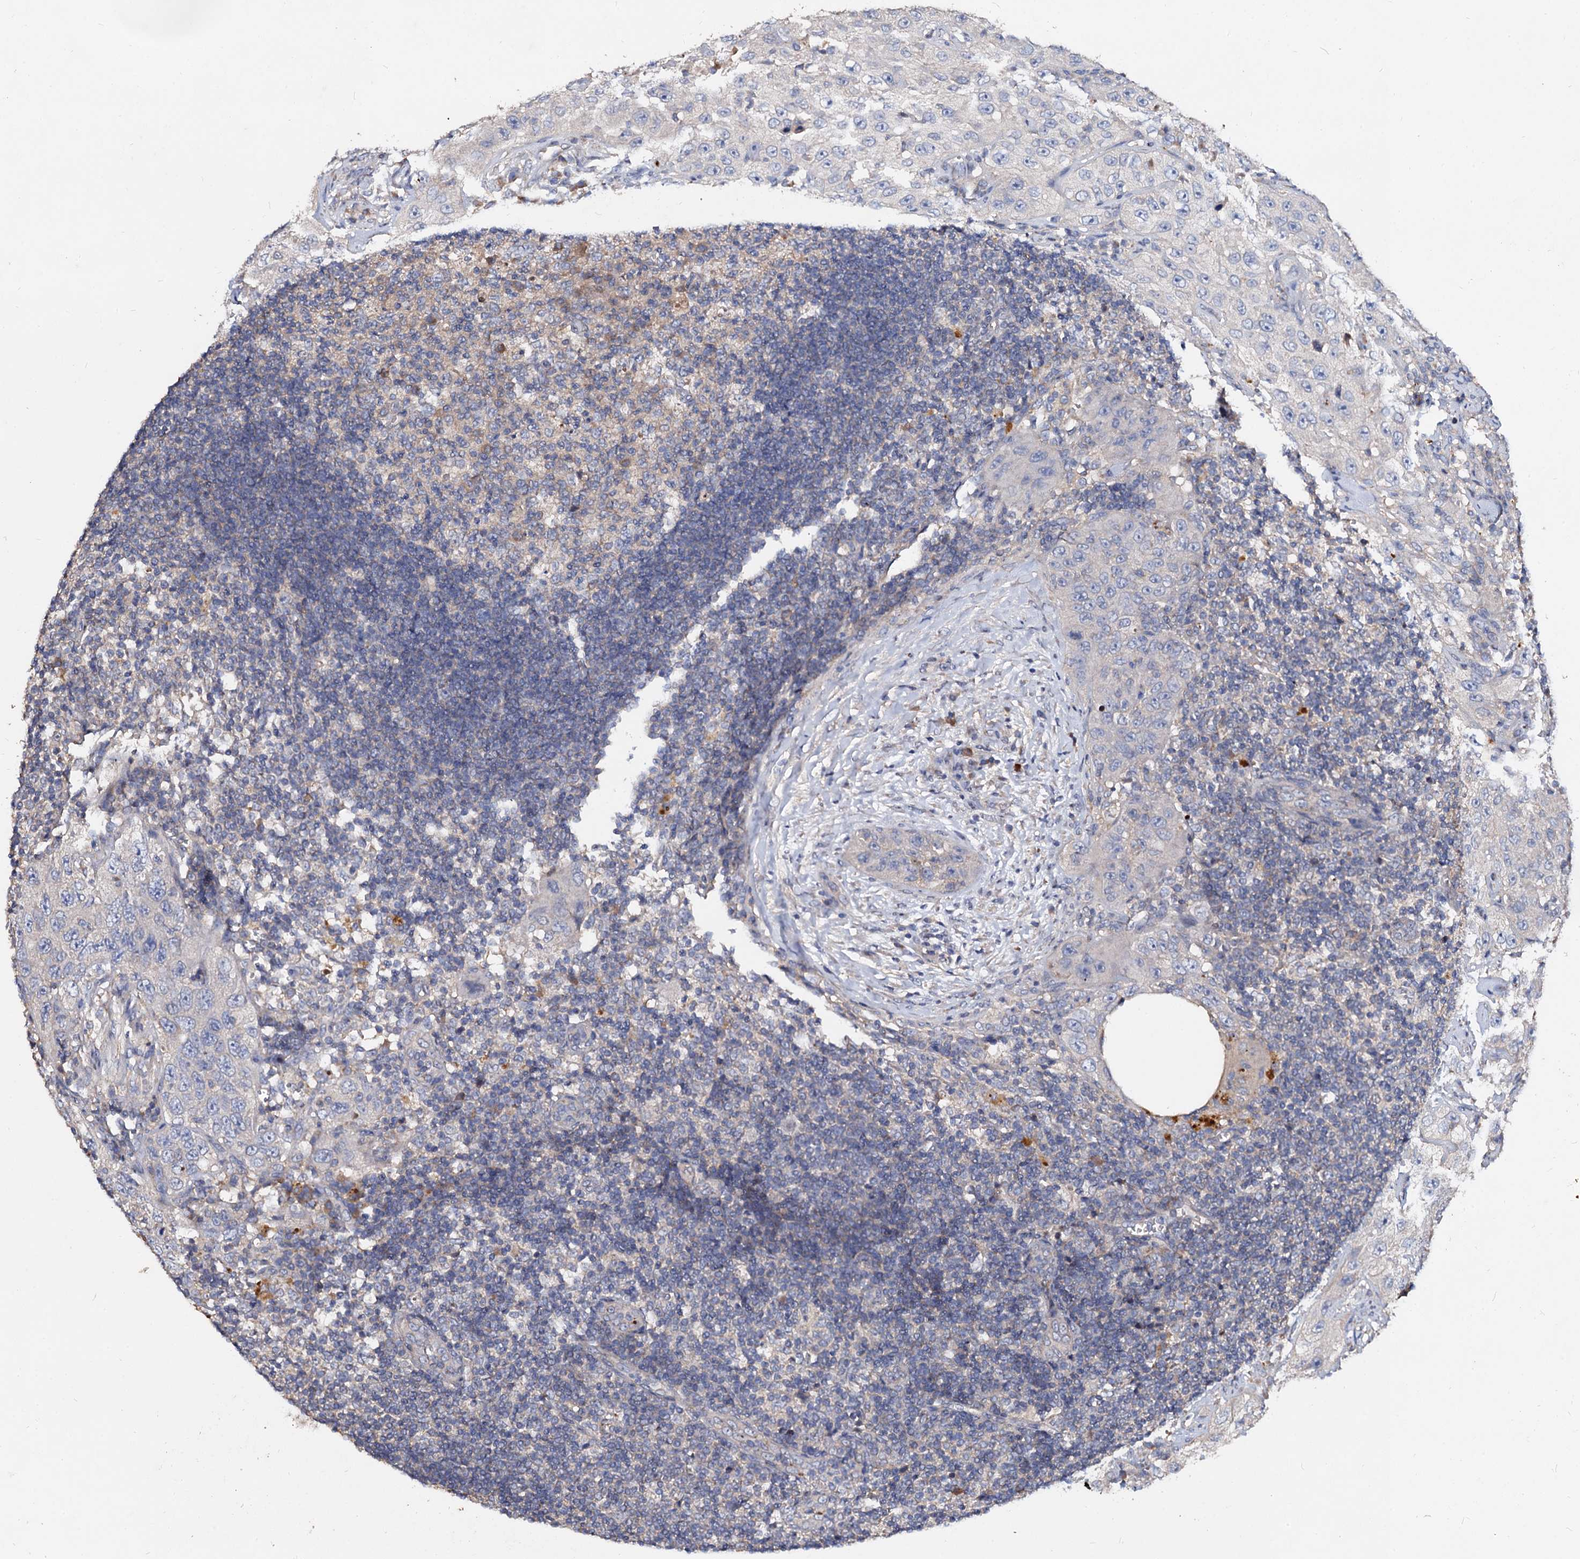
{"staining": {"intensity": "weak", "quantity": "<25%", "location": "cytoplasmic/membranous"}, "tissue": "lymph node", "cell_type": "Germinal center cells", "image_type": "normal", "snomed": [{"axis": "morphology", "description": "Normal tissue, NOS"}, {"axis": "morphology", "description": "Squamous cell carcinoma, metastatic, NOS"}, {"axis": "topography", "description": "Lymph node"}], "caption": "Immunohistochemical staining of benign lymph node displays no significant staining in germinal center cells. (Brightfield microscopy of DAB immunohistochemistry (IHC) at high magnification).", "gene": "FIBIN", "patient": {"sex": "male", "age": 73}}